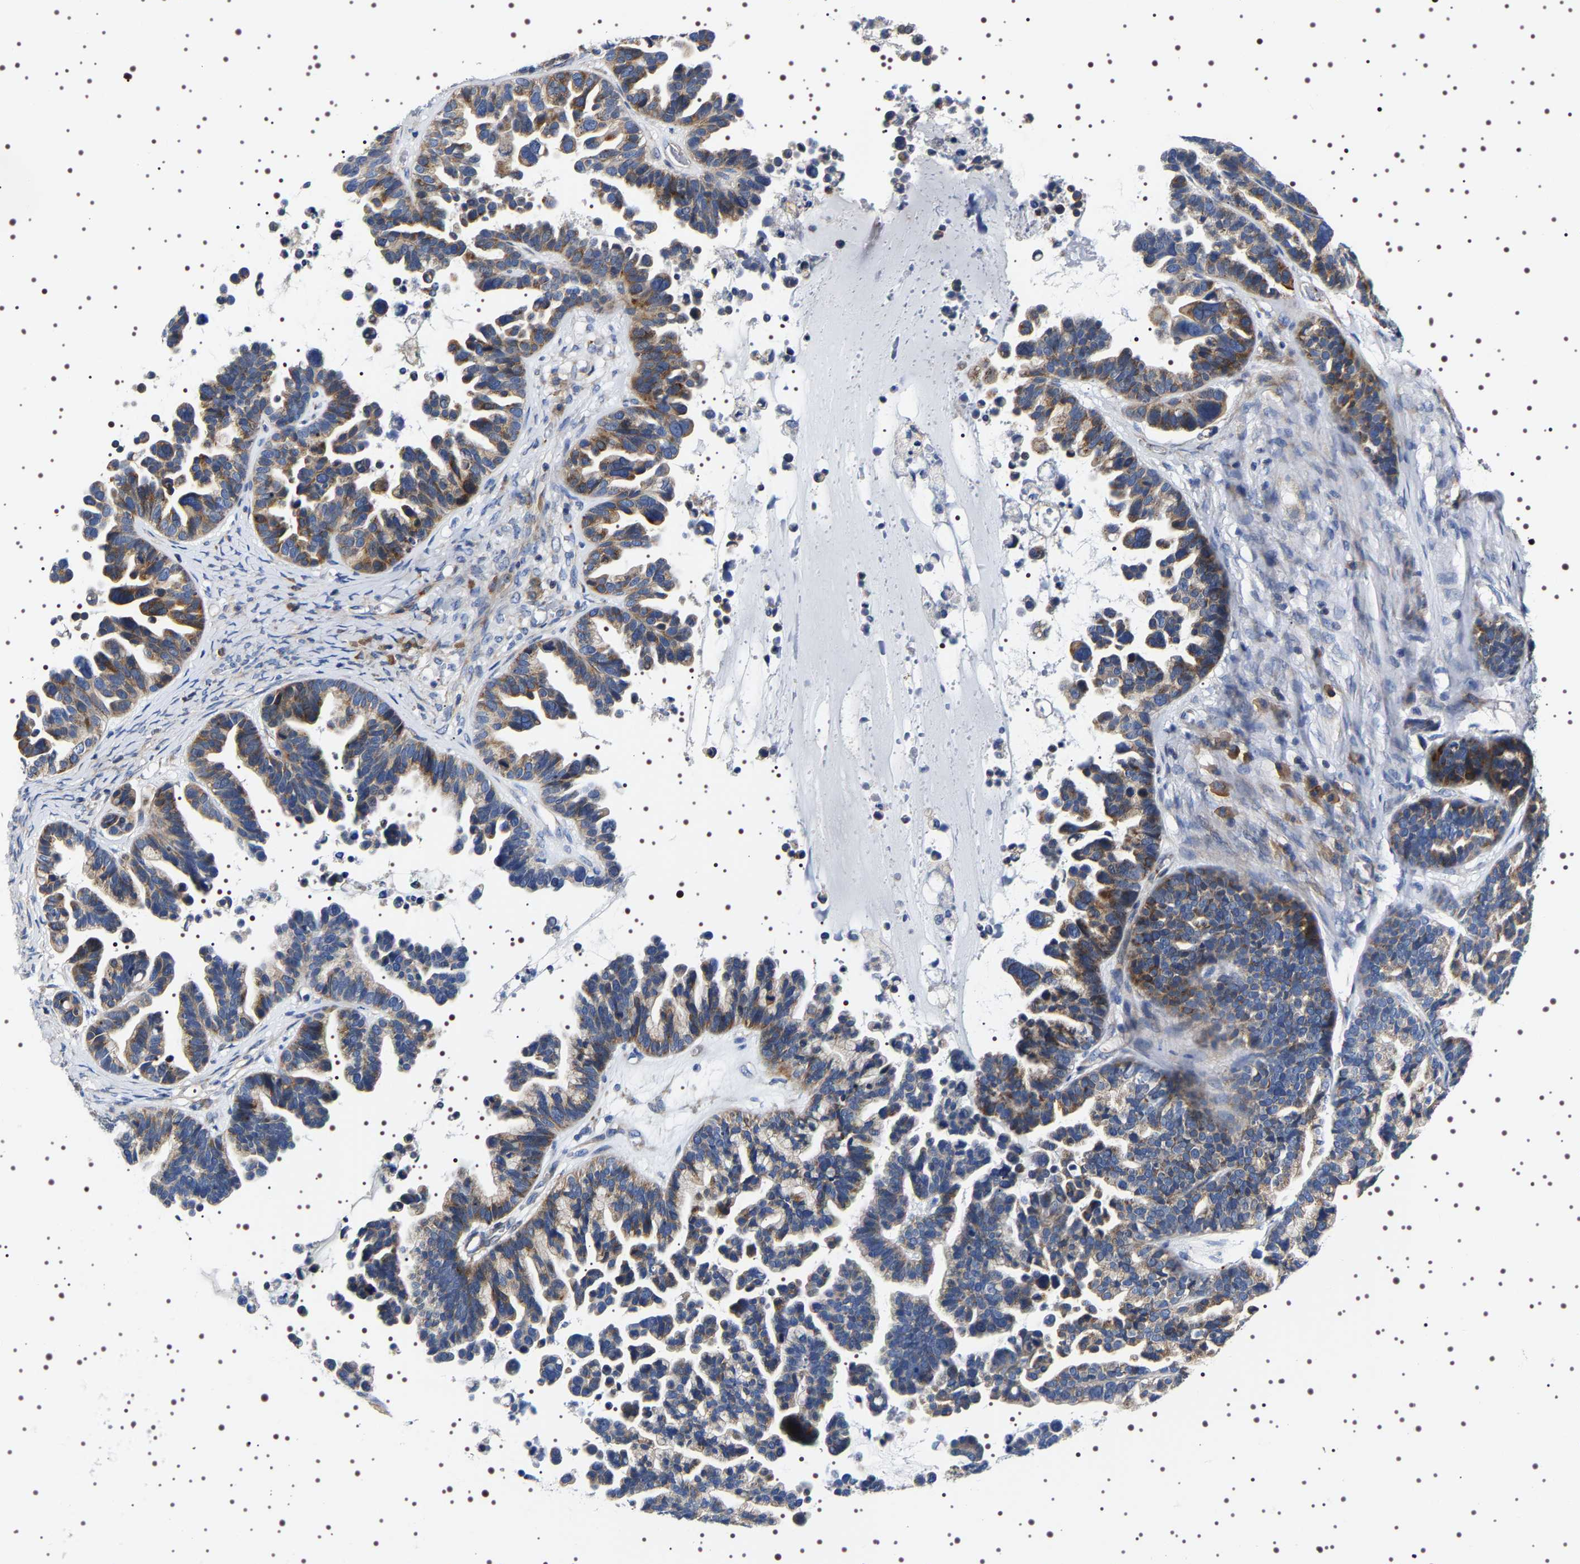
{"staining": {"intensity": "moderate", "quantity": "25%-75%", "location": "cytoplasmic/membranous"}, "tissue": "ovarian cancer", "cell_type": "Tumor cells", "image_type": "cancer", "snomed": [{"axis": "morphology", "description": "Cystadenocarcinoma, serous, NOS"}, {"axis": "topography", "description": "Ovary"}], "caption": "Tumor cells reveal moderate cytoplasmic/membranous positivity in about 25%-75% of cells in ovarian serous cystadenocarcinoma. (brown staining indicates protein expression, while blue staining denotes nuclei).", "gene": "SQLE", "patient": {"sex": "female", "age": 56}}